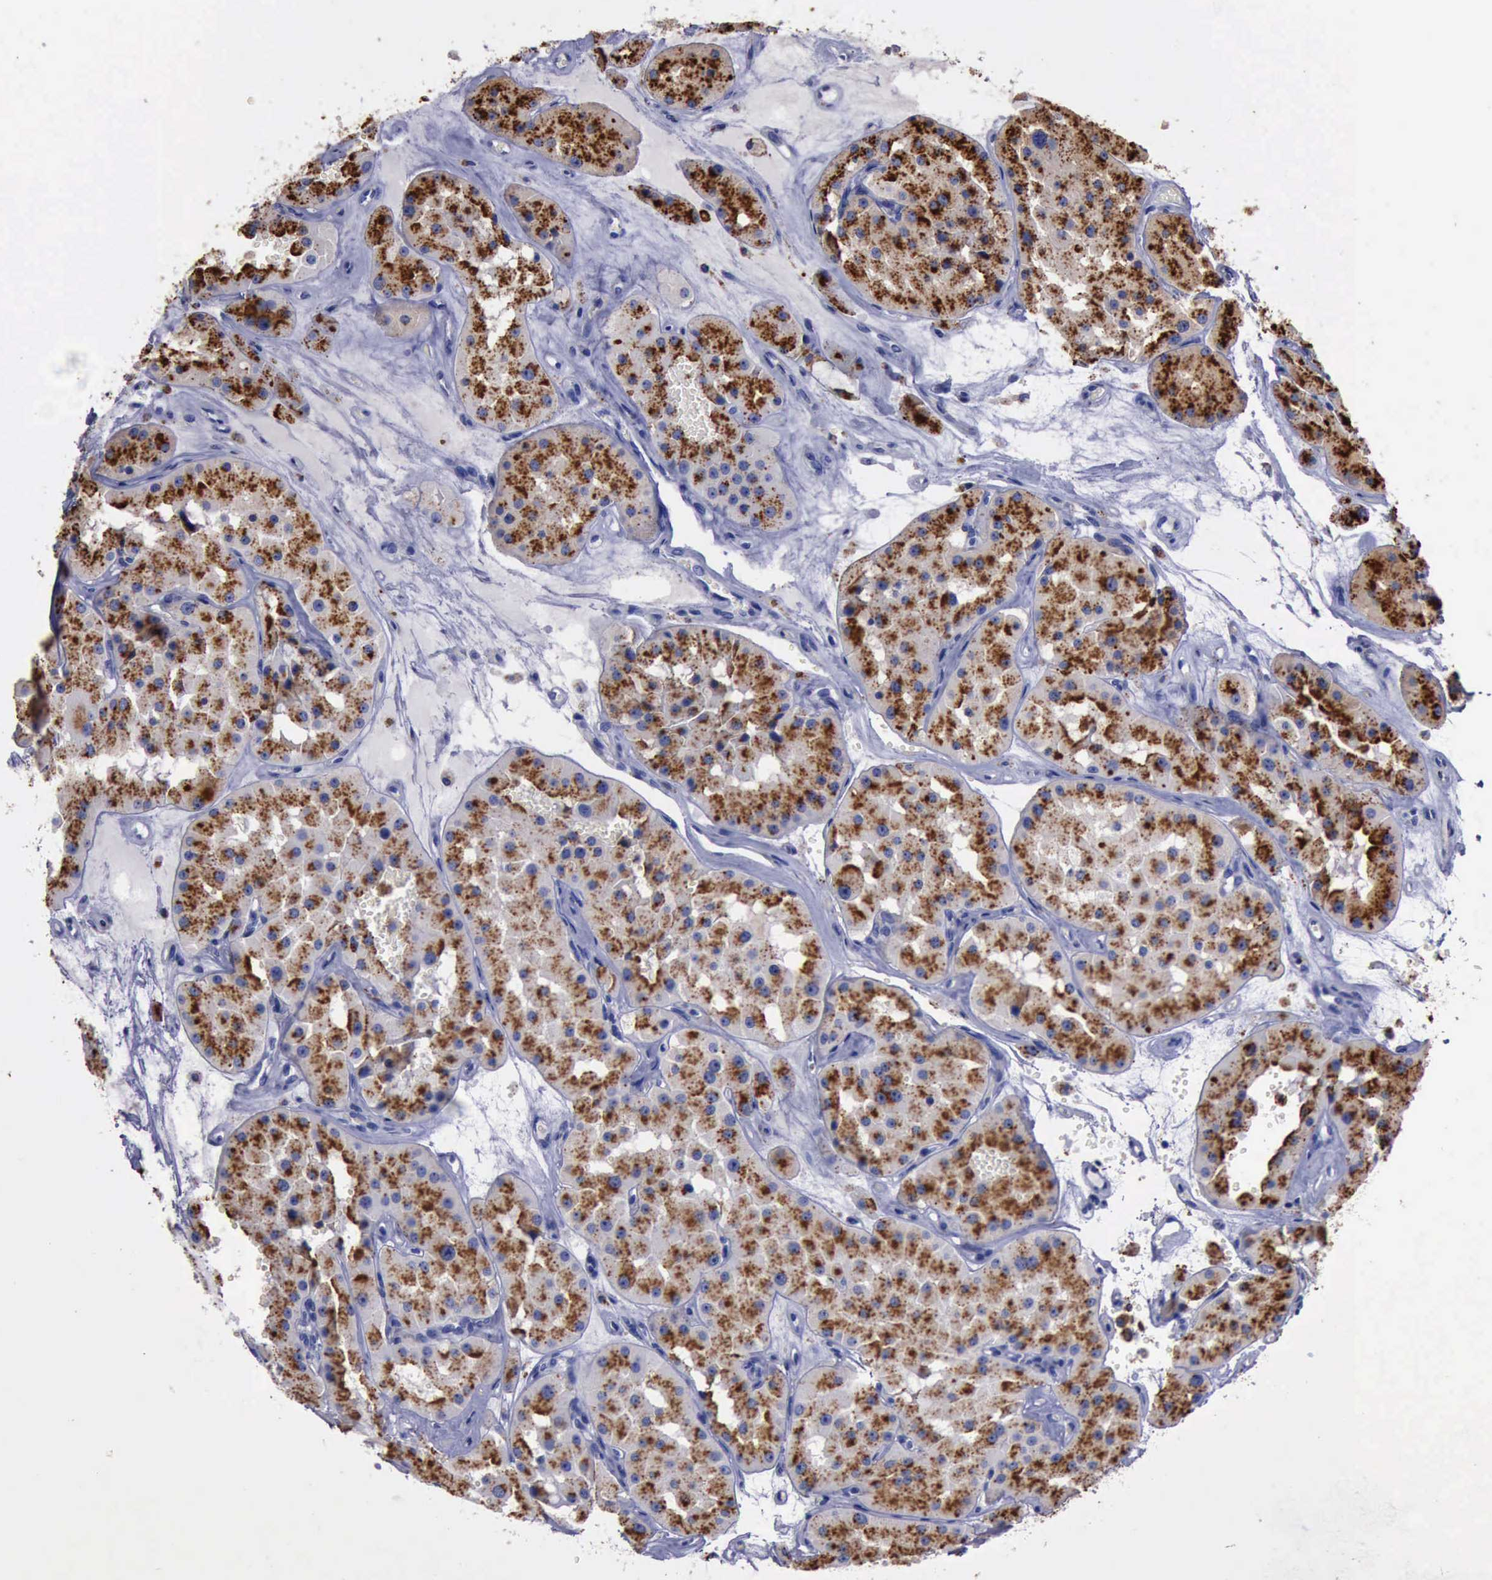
{"staining": {"intensity": "strong", "quantity": ">75%", "location": "cytoplasmic/membranous"}, "tissue": "renal cancer", "cell_type": "Tumor cells", "image_type": "cancer", "snomed": [{"axis": "morphology", "description": "Adenocarcinoma, uncertain malignant potential"}, {"axis": "topography", "description": "Kidney"}], "caption": "High-power microscopy captured an IHC image of renal cancer, revealing strong cytoplasmic/membranous expression in approximately >75% of tumor cells.", "gene": "CTSD", "patient": {"sex": "male", "age": 63}}